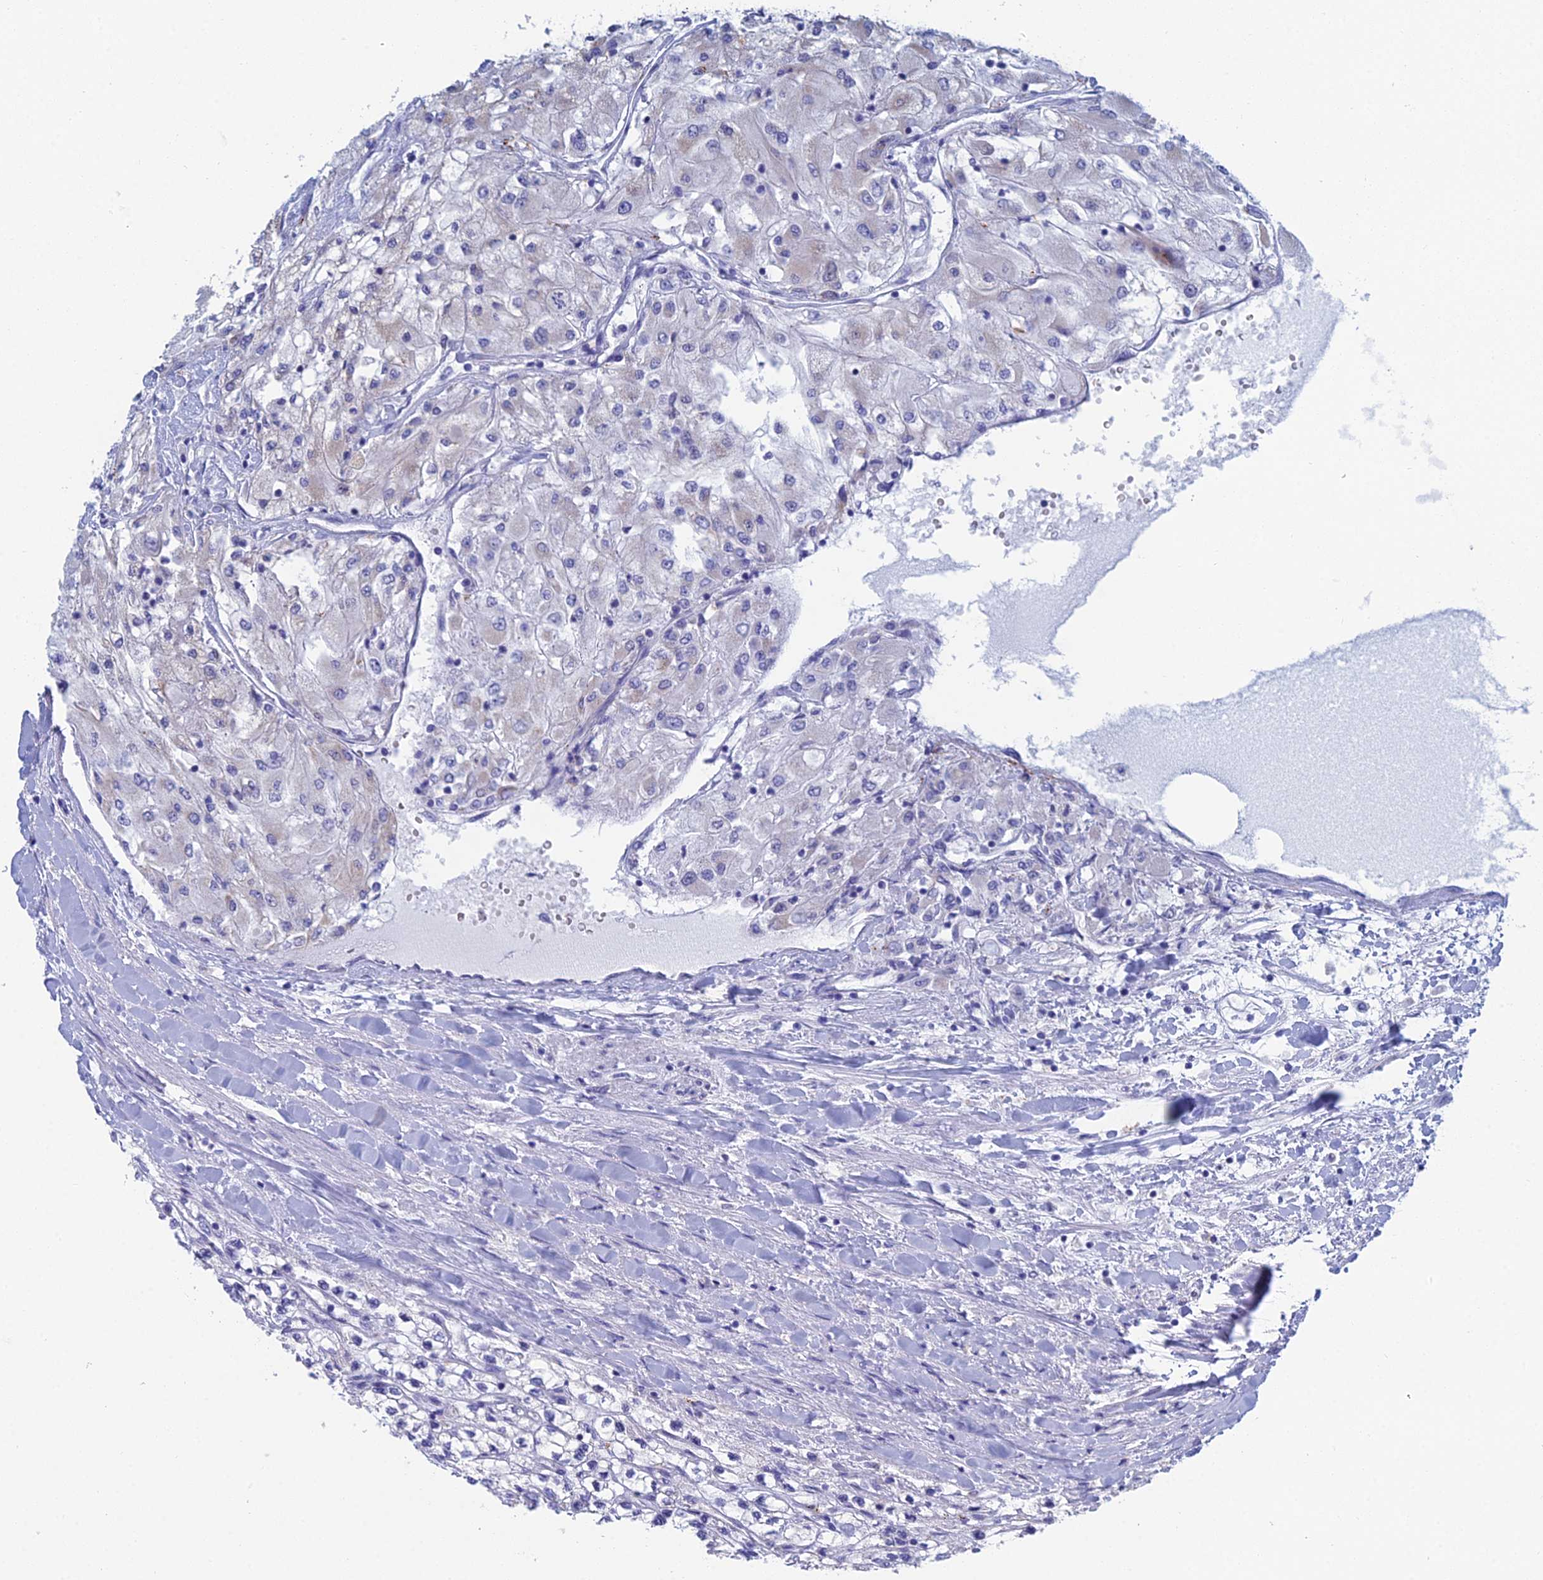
{"staining": {"intensity": "negative", "quantity": "none", "location": "none"}, "tissue": "renal cancer", "cell_type": "Tumor cells", "image_type": "cancer", "snomed": [{"axis": "morphology", "description": "Adenocarcinoma, NOS"}, {"axis": "topography", "description": "Kidney"}], "caption": "Tumor cells are negative for protein expression in human renal adenocarcinoma.", "gene": "CFAP210", "patient": {"sex": "male", "age": 80}}